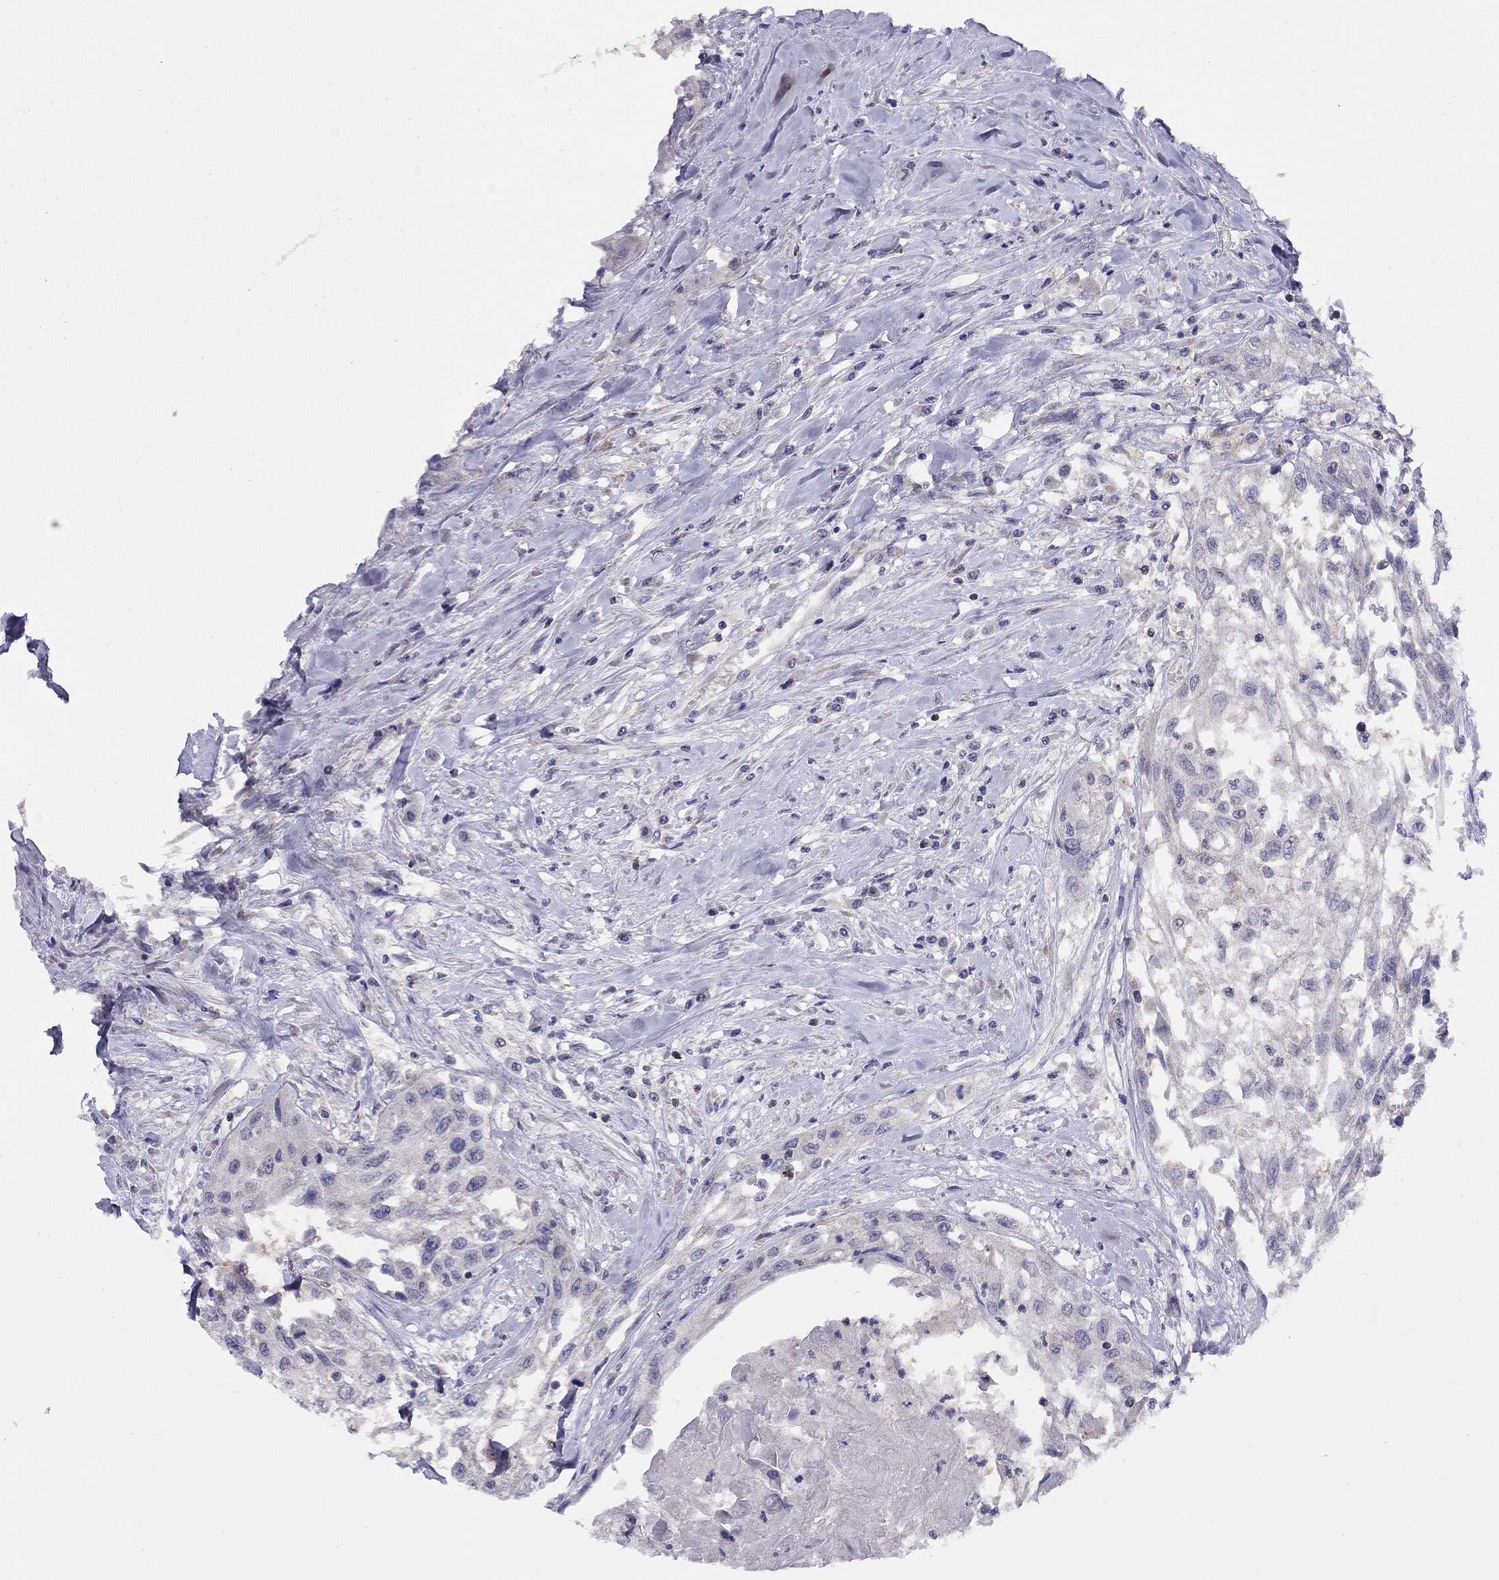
{"staining": {"intensity": "negative", "quantity": "none", "location": "none"}, "tissue": "head and neck cancer", "cell_type": "Tumor cells", "image_type": "cancer", "snomed": [{"axis": "morphology", "description": "Normal tissue, NOS"}, {"axis": "morphology", "description": "Squamous cell carcinoma, NOS"}, {"axis": "topography", "description": "Oral tissue"}, {"axis": "topography", "description": "Peripheral nerve tissue"}, {"axis": "topography", "description": "Head-Neck"}], "caption": "Histopathology image shows no significant protein expression in tumor cells of head and neck cancer (squamous cell carcinoma).", "gene": "CITED1", "patient": {"sex": "female", "age": 59}}